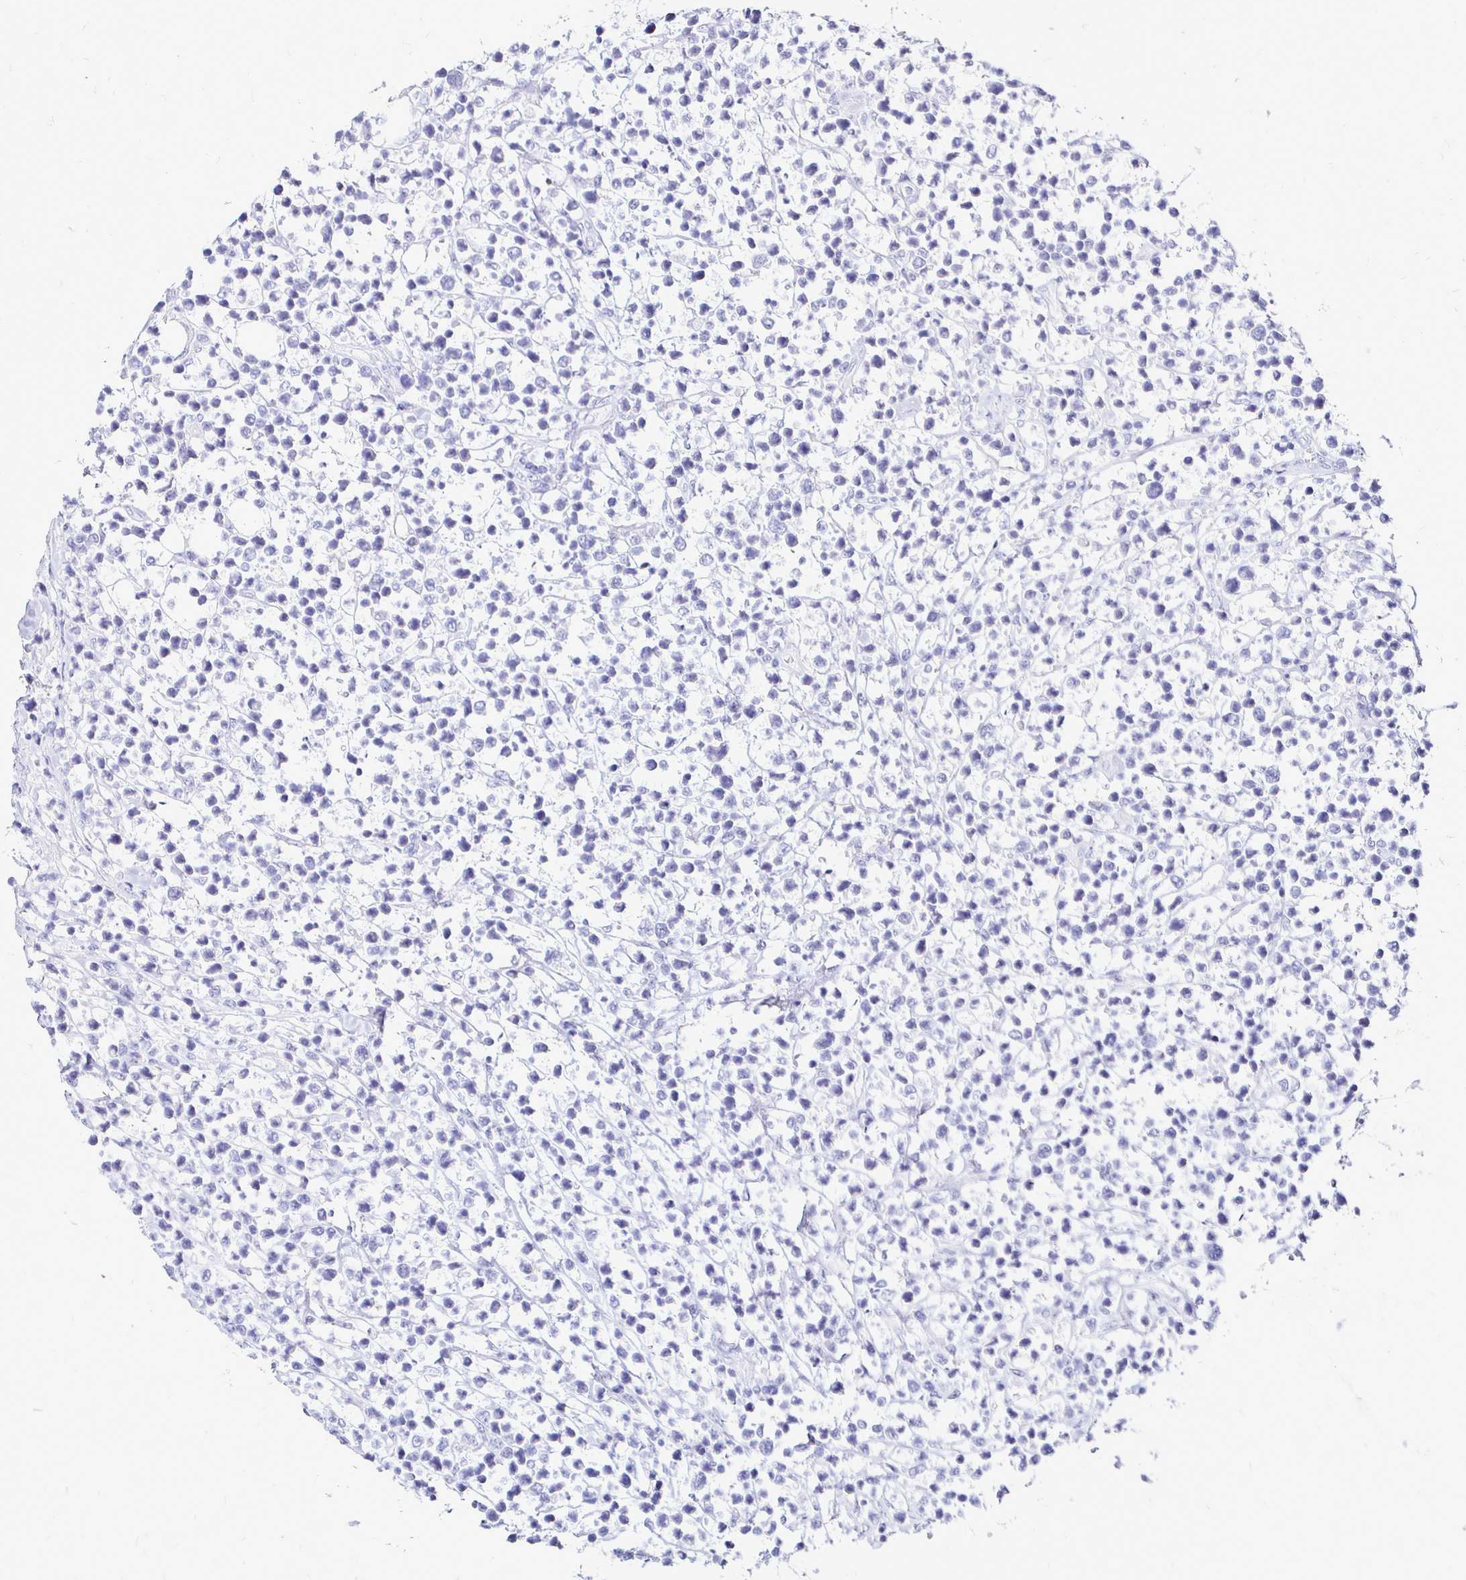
{"staining": {"intensity": "negative", "quantity": "none", "location": "none"}, "tissue": "lymphoma", "cell_type": "Tumor cells", "image_type": "cancer", "snomed": [{"axis": "morphology", "description": "Malignant lymphoma, non-Hodgkin's type, Low grade"}, {"axis": "topography", "description": "Lymph node"}], "caption": "There is no significant positivity in tumor cells of lymphoma.", "gene": "IRGC", "patient": {"sex": "male", "age": 60}}